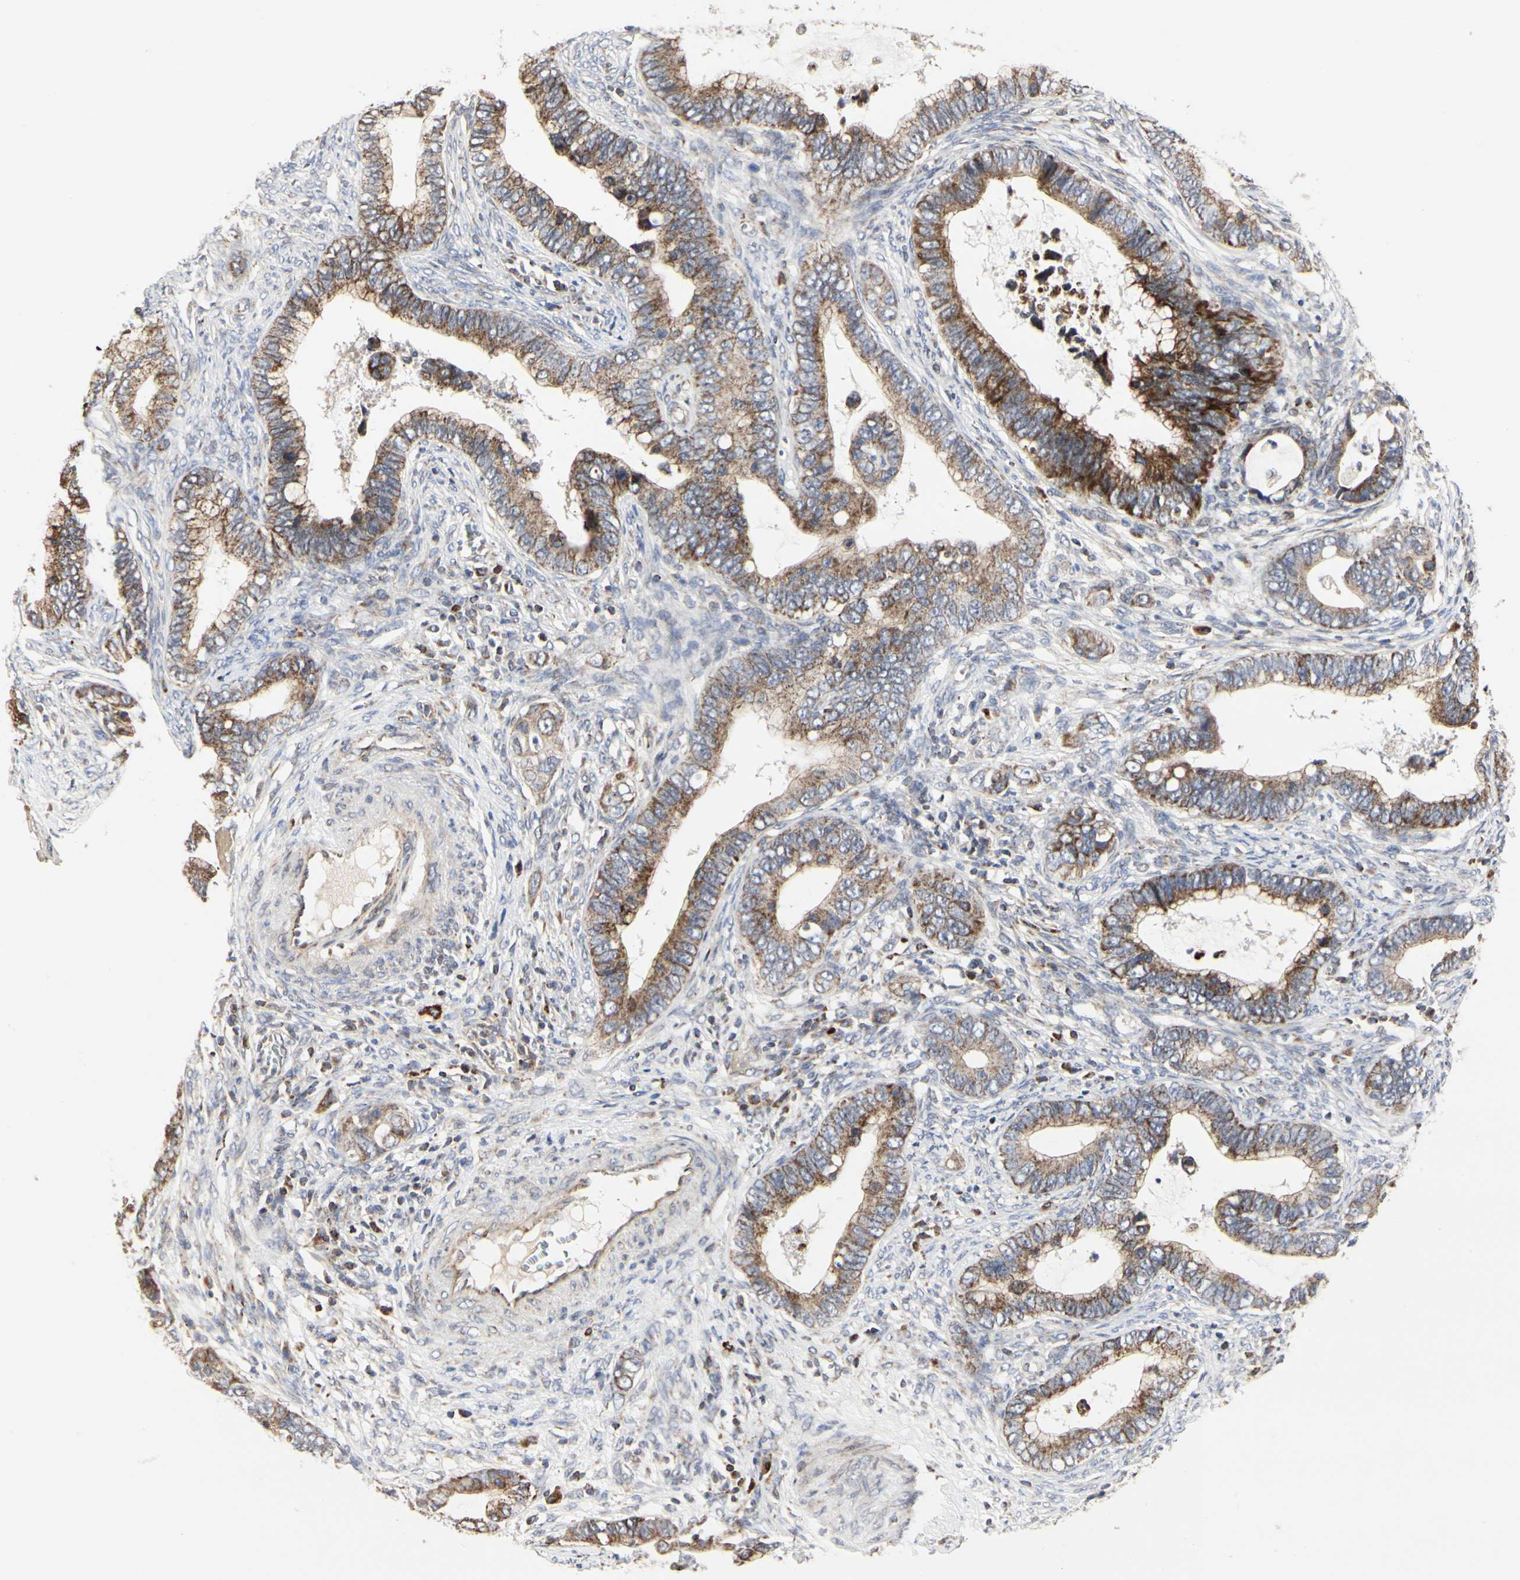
{"staining": {"intensity": "moderate", "quantity": ">75%", "location": "cytoplasmic/membranous"}, "tissue": "cervical cancer", "cell_type": "Tumor cells", "image_type": "cancer", "snomed": [{"axis": "morphology", "description": "Adenocarcinoma, NOS"}, {"axis": "topography", "description": "Cervix"}], "caption": "An immunohistochemistry micrograph of tumor tissue is shown. Protein staining in brown highlights moderate cytoplasmic/membranous positivity in cervical cancer (adenocarcinoma) within tumor cells. (IHC, brightfield microscopy, high magnification).", "gene": "TSKU", "patient": {"sex": "female", "age": 44}}